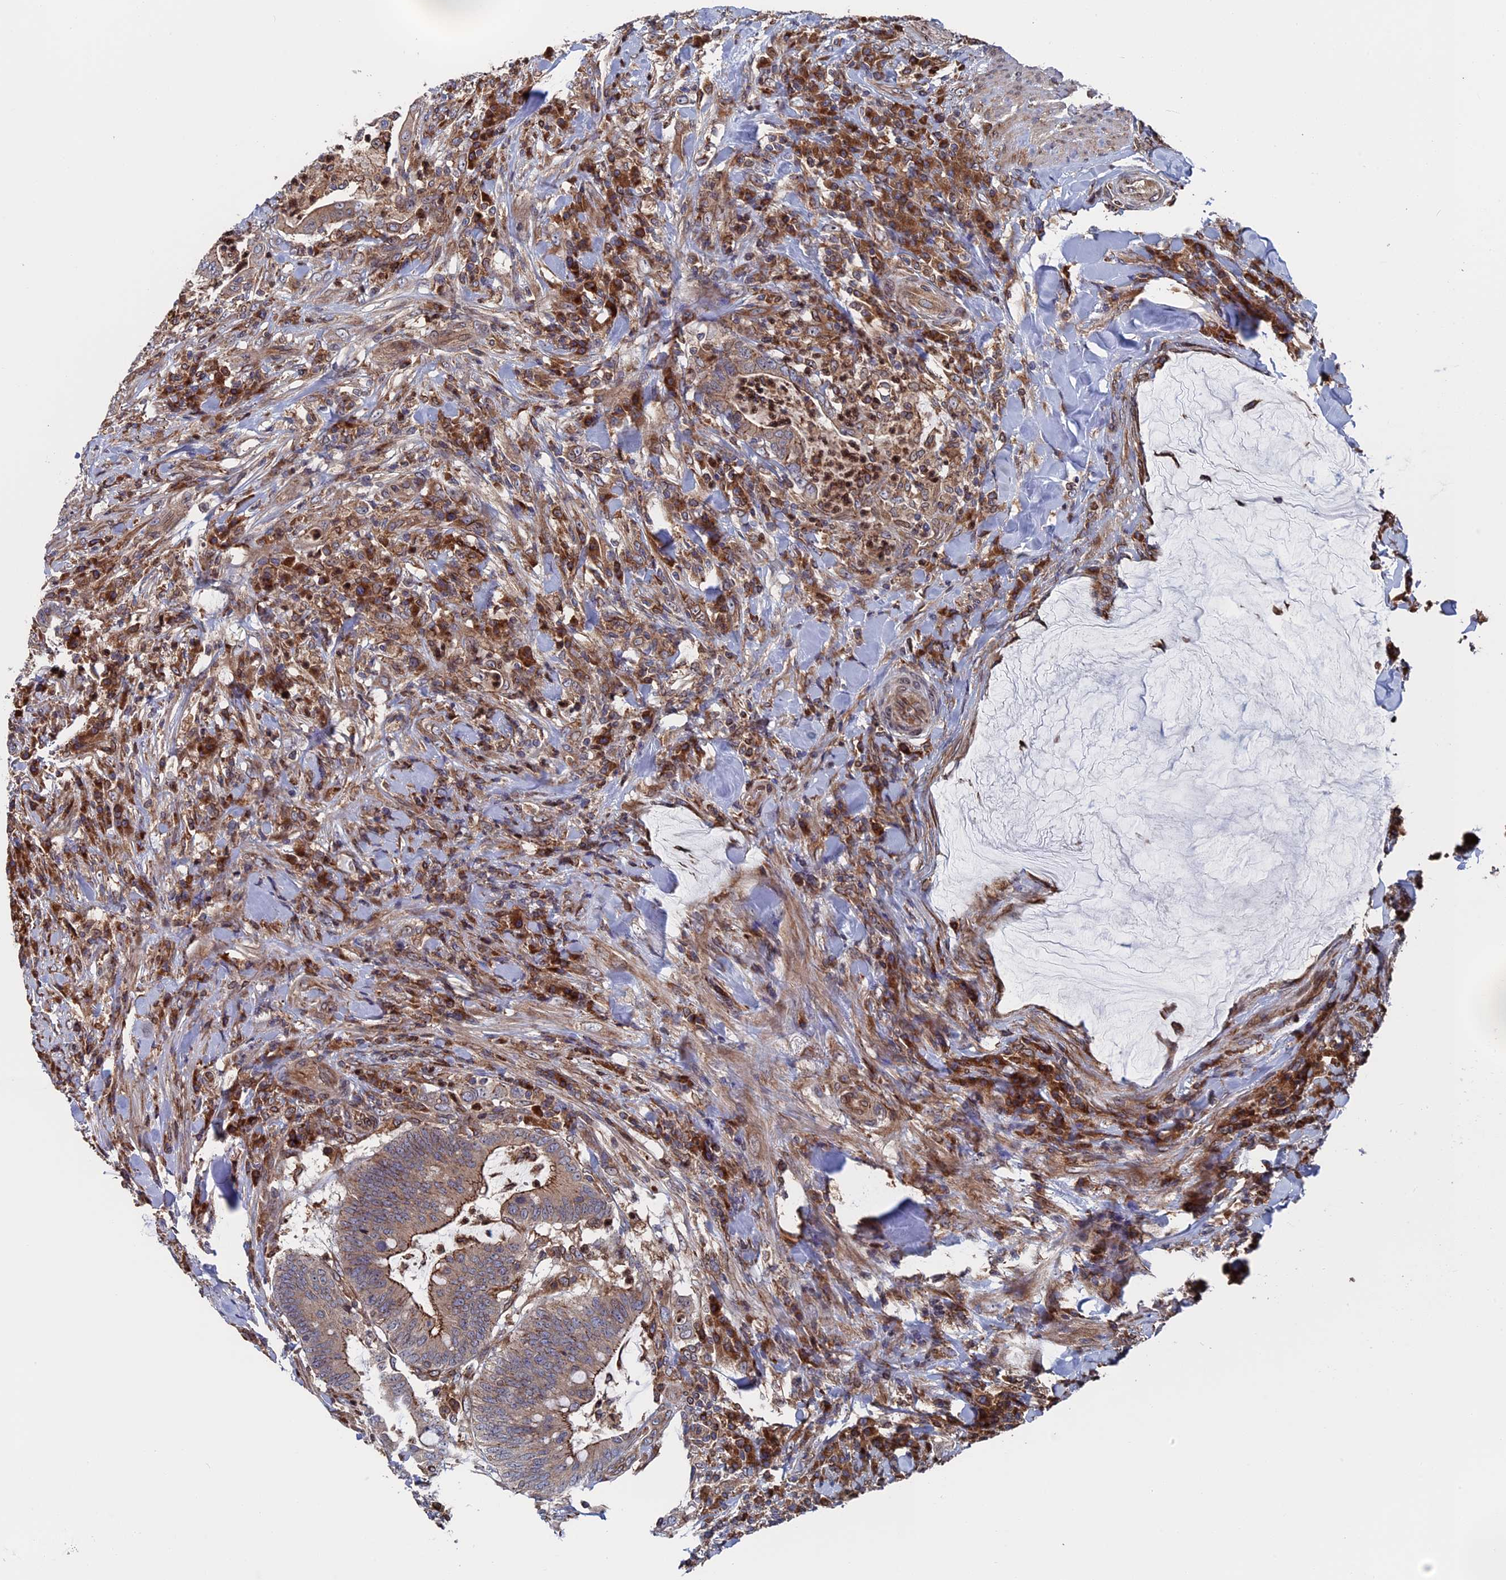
{"staining": {"intensity": "moderate", "quantity": "25%-75%", "location": "cytoplasmic/membranous"}, "tissue": "colorectal cancer", "cell_type": "Tumor cells", "image_type": "cancer", "snomed": [{"axis": "morphology", "description": "Adenocarcinoma, NOS"}, {"axis": "topography", "description": "Colon"}], "caption": "Immunohistochemical staining of colorectal cancer exhibits medium levels of moderate cytoplasmic/membranous protein expression in about 25%-75% of tumor cells. The staining was performed using DAB to visualize the protein expression in brown, while the nuclei were stained in blue with hematoxylin (Magnification: 20x).", "gene": "RPUSD1", "patient": {"sex": "female", "age": 66}}